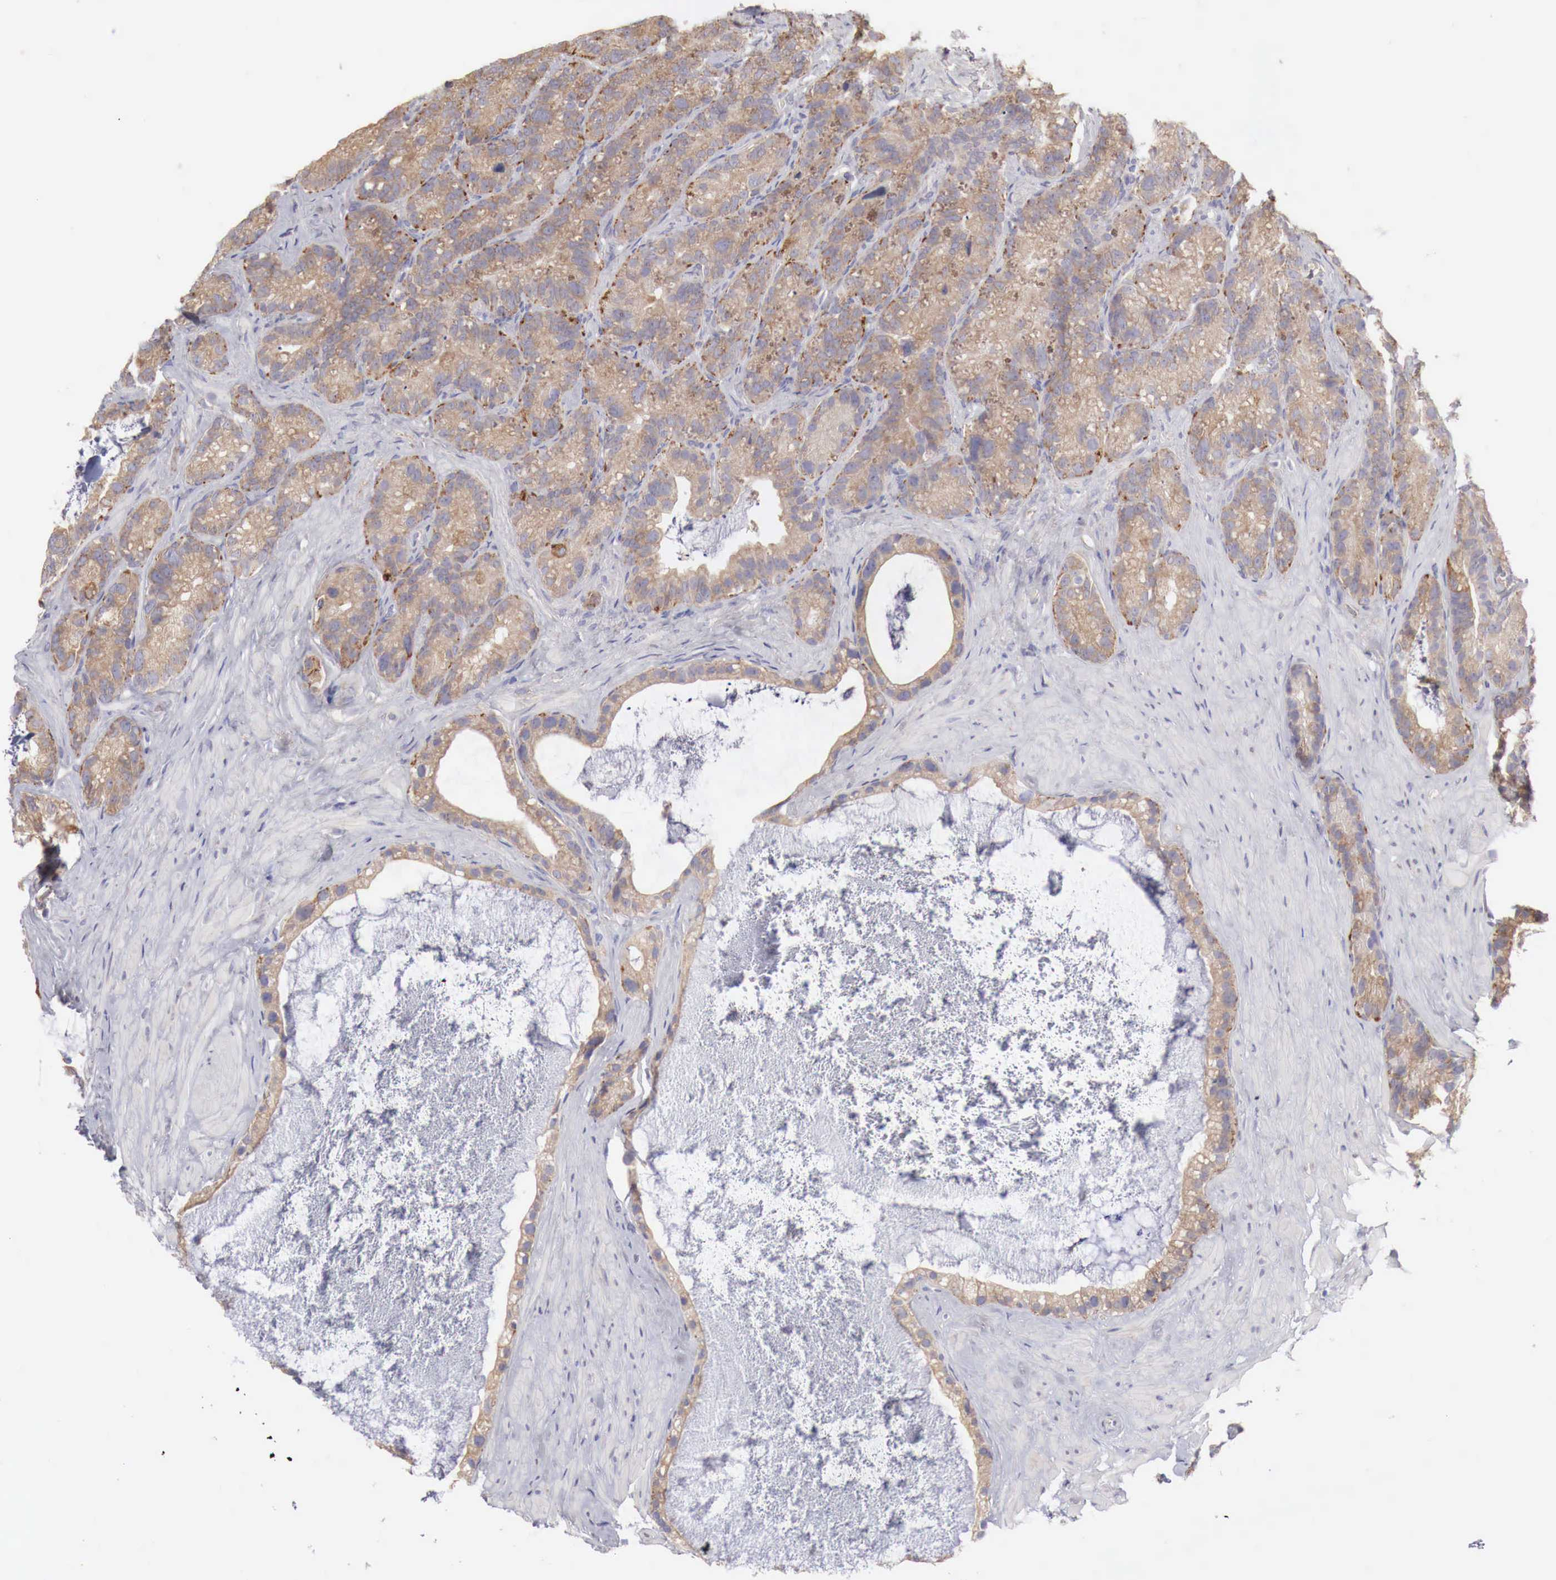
{"staining": {"intensity": "strong", "quantity": ">75%", "location": "cytoplasmic/membranous"}, "tissue": "seminal vesicle", "cell_type": "Glandular cells", "image_type": "normal", "snomed": [{"axis": "morphology", "description": "Normal tissue, NOS"}, {"axis": "topography", "description": "Seminal veicle"}], "caption": "Immunohistochemical staining of unremarkable seminal vesicle reveals >75% levels of strong cytoplasmic/membranous protein positivity in approximately >75% of glandular cells. Using DAB (3,3'-diaminobenzidine) (brown) and hematoxylin (blue) stains, captured at high magnification using brightfield microscopy.", "gene": "NSDHL", "patient": {"sex": "male", "age": 63}}